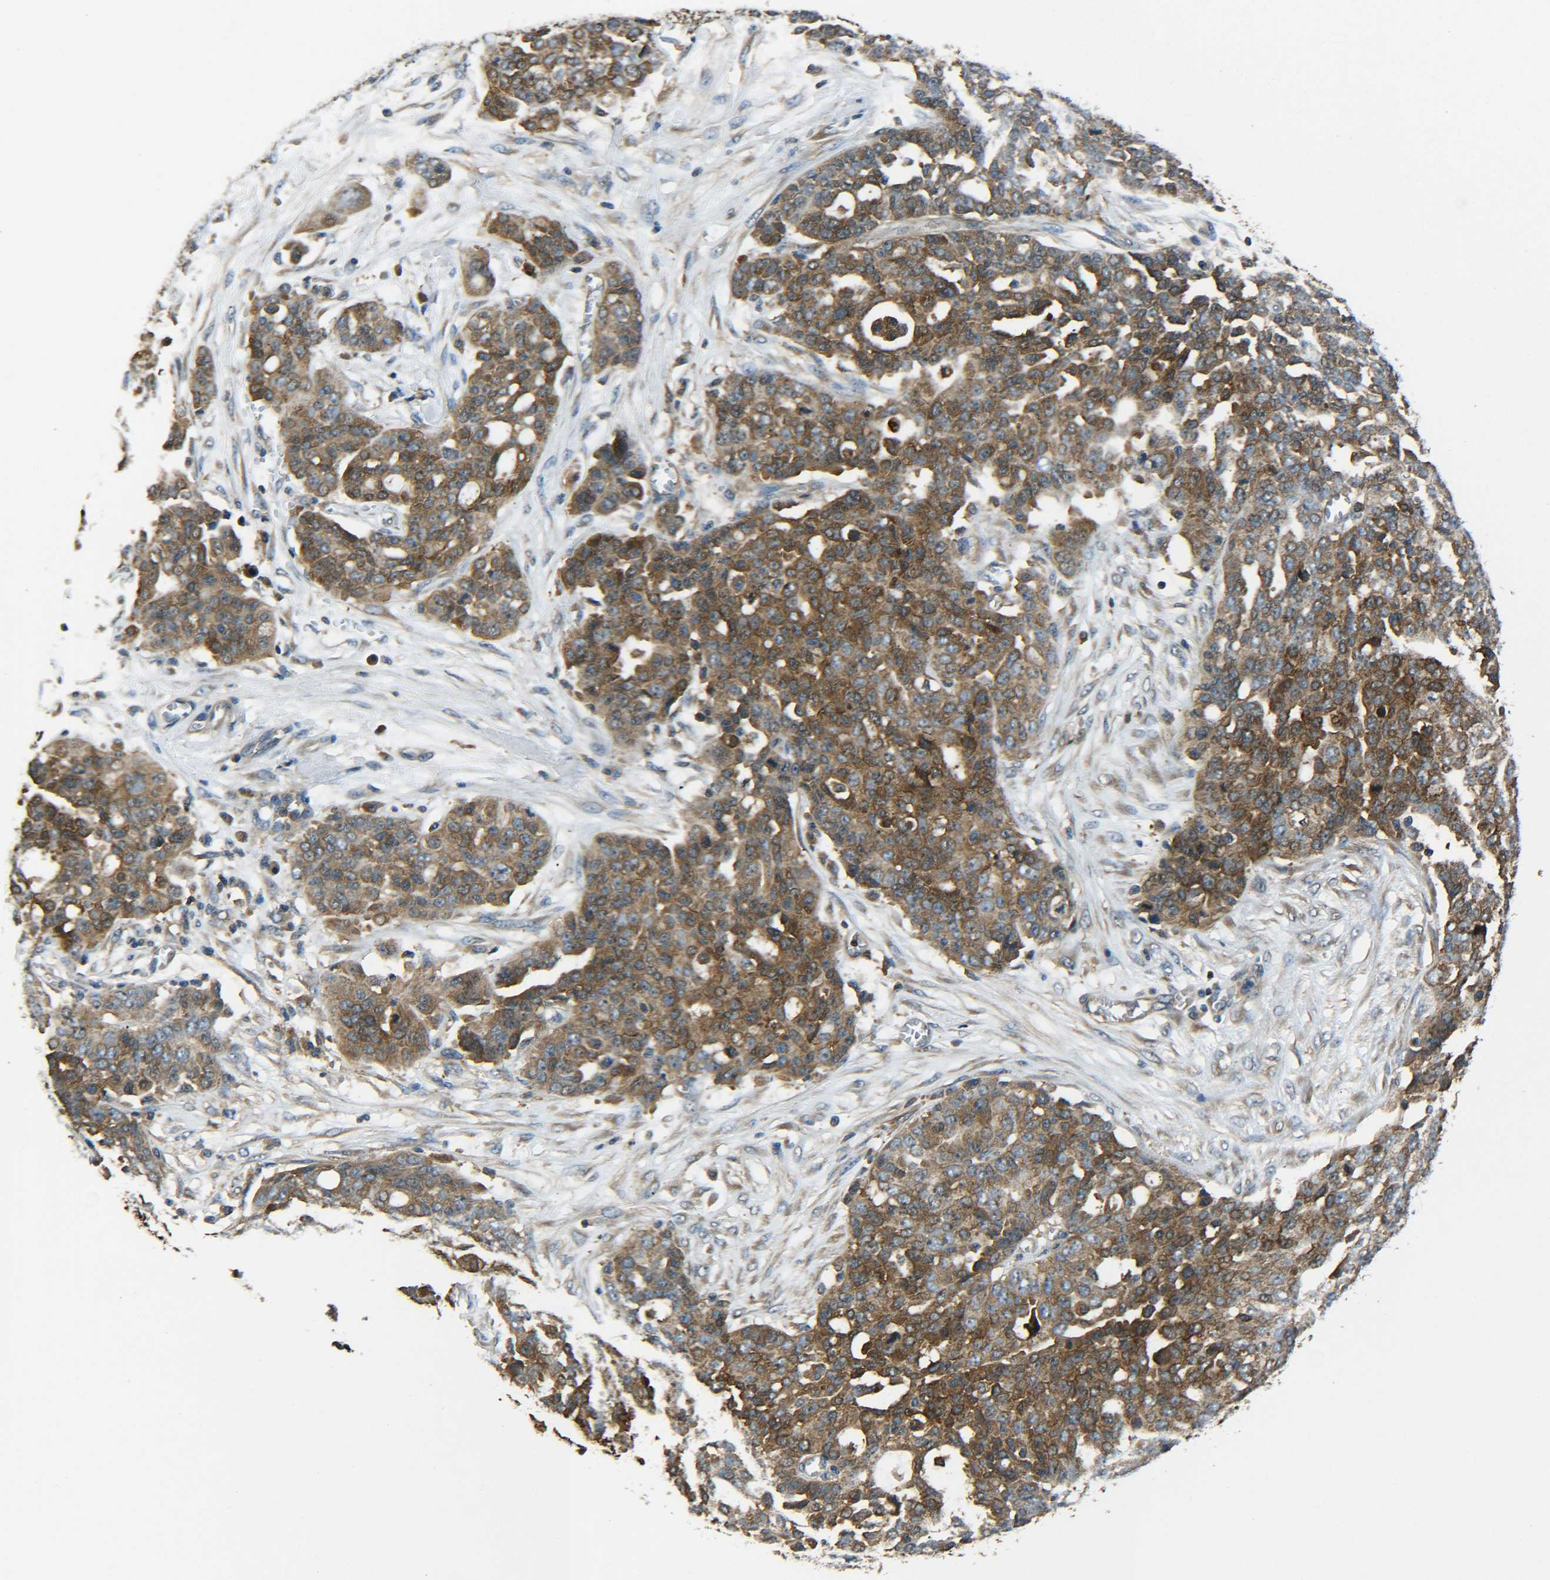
{"staining": {"intensity": "moderate", "quantity": ">75%", "location": "cytoplasmic/membranous"}, "tissue": "ovarian cancer", "cell_type": "Tumor cells", "image_type": "cancer", "snomed": [{"axis": "morphology", "description": "Cystadenocarcinoma, serous, NOS"}, {"axis": "topography", "description": "Soft tissue"}, {"axis": "topography", "description": "Ovary"}], "caption": "High-magnification brightfield microscopy of ovarian serous cystadenocarcinoma stained with DAB (brown) and counterstained with hematoxylin (blue). tumor cells exhibit moderate cytoplasmic/membranous expression is present in about>75% of cells. (Brightfield microscopy of DAB IHC at high magnification).", "gene": "PREB", "patient": {"sex": "female", "age": 57}}